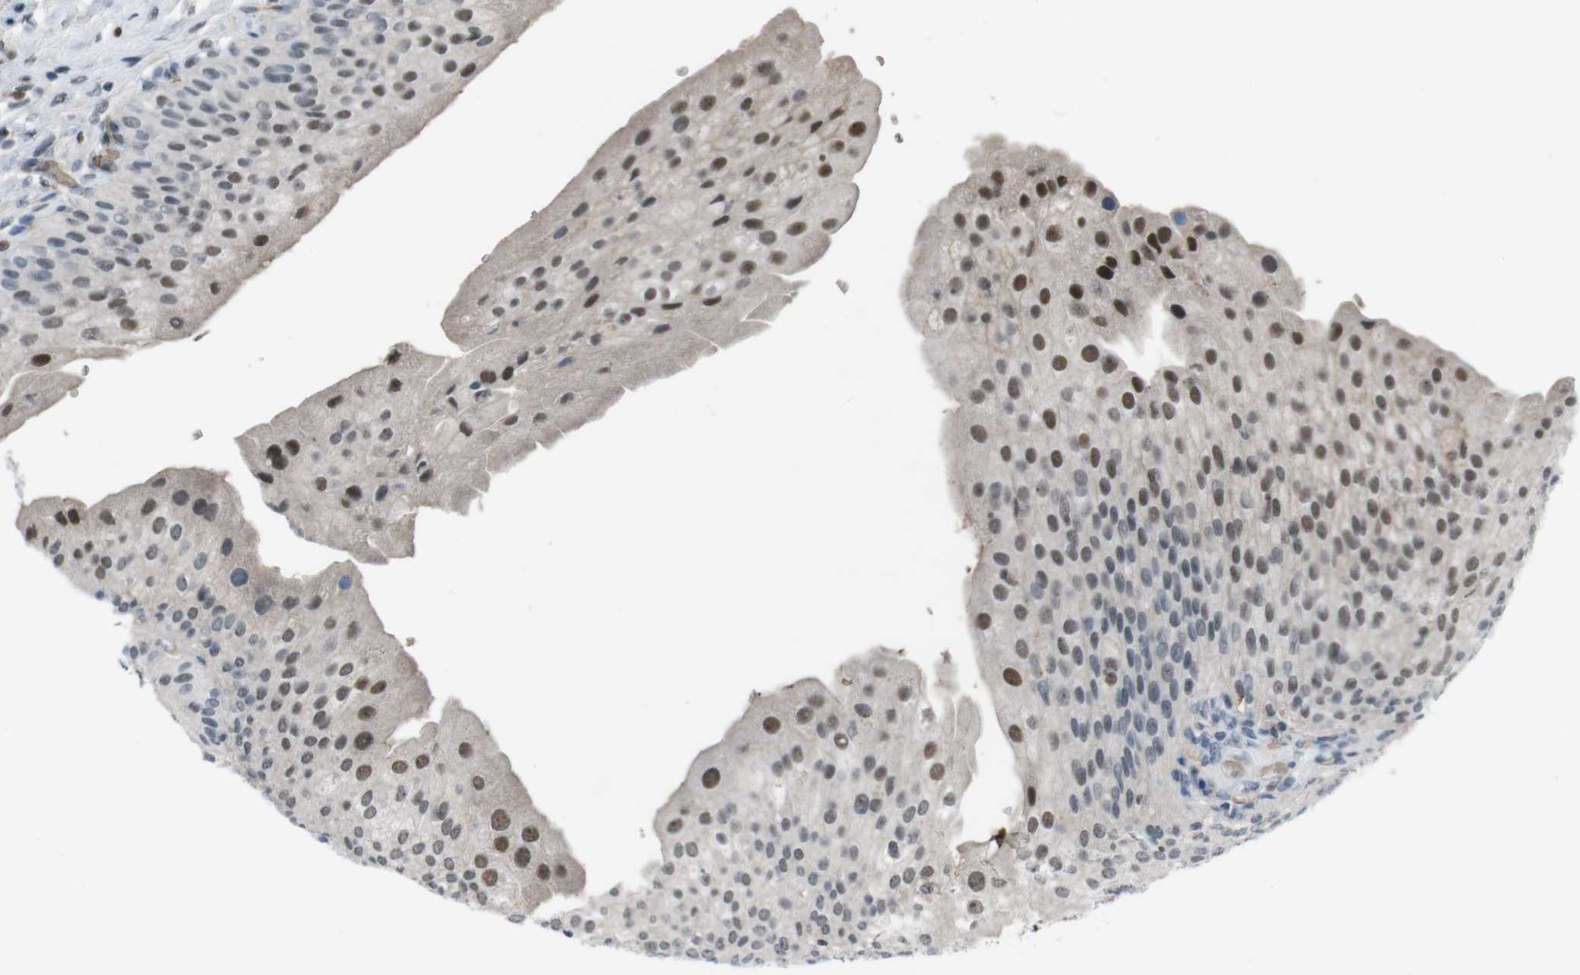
{"staining": {"intensity": "moderate", "quantity": "25%-75%", "location": "nuclear"}, "tissue": "urinary bladder", "cell_type": "Urothelial cells", "image_type": "normal", "snomed": [{"axis": "morphology", "description": "Normal tissue, NOS"}, {"axis": "morphology", "description": "Urothelial carcinoma, High grade"}, {"axis": "topography", "description": "Urinary bladder"}], "caption": "Immunohistochemical staining of unremarkable urinary bladder exhibits medium levels of moderate nuclear positivity in about 25%-75% of urothelial cells.", "gene": "SUB1", "patient": {"sex": "male", "age": 46}}